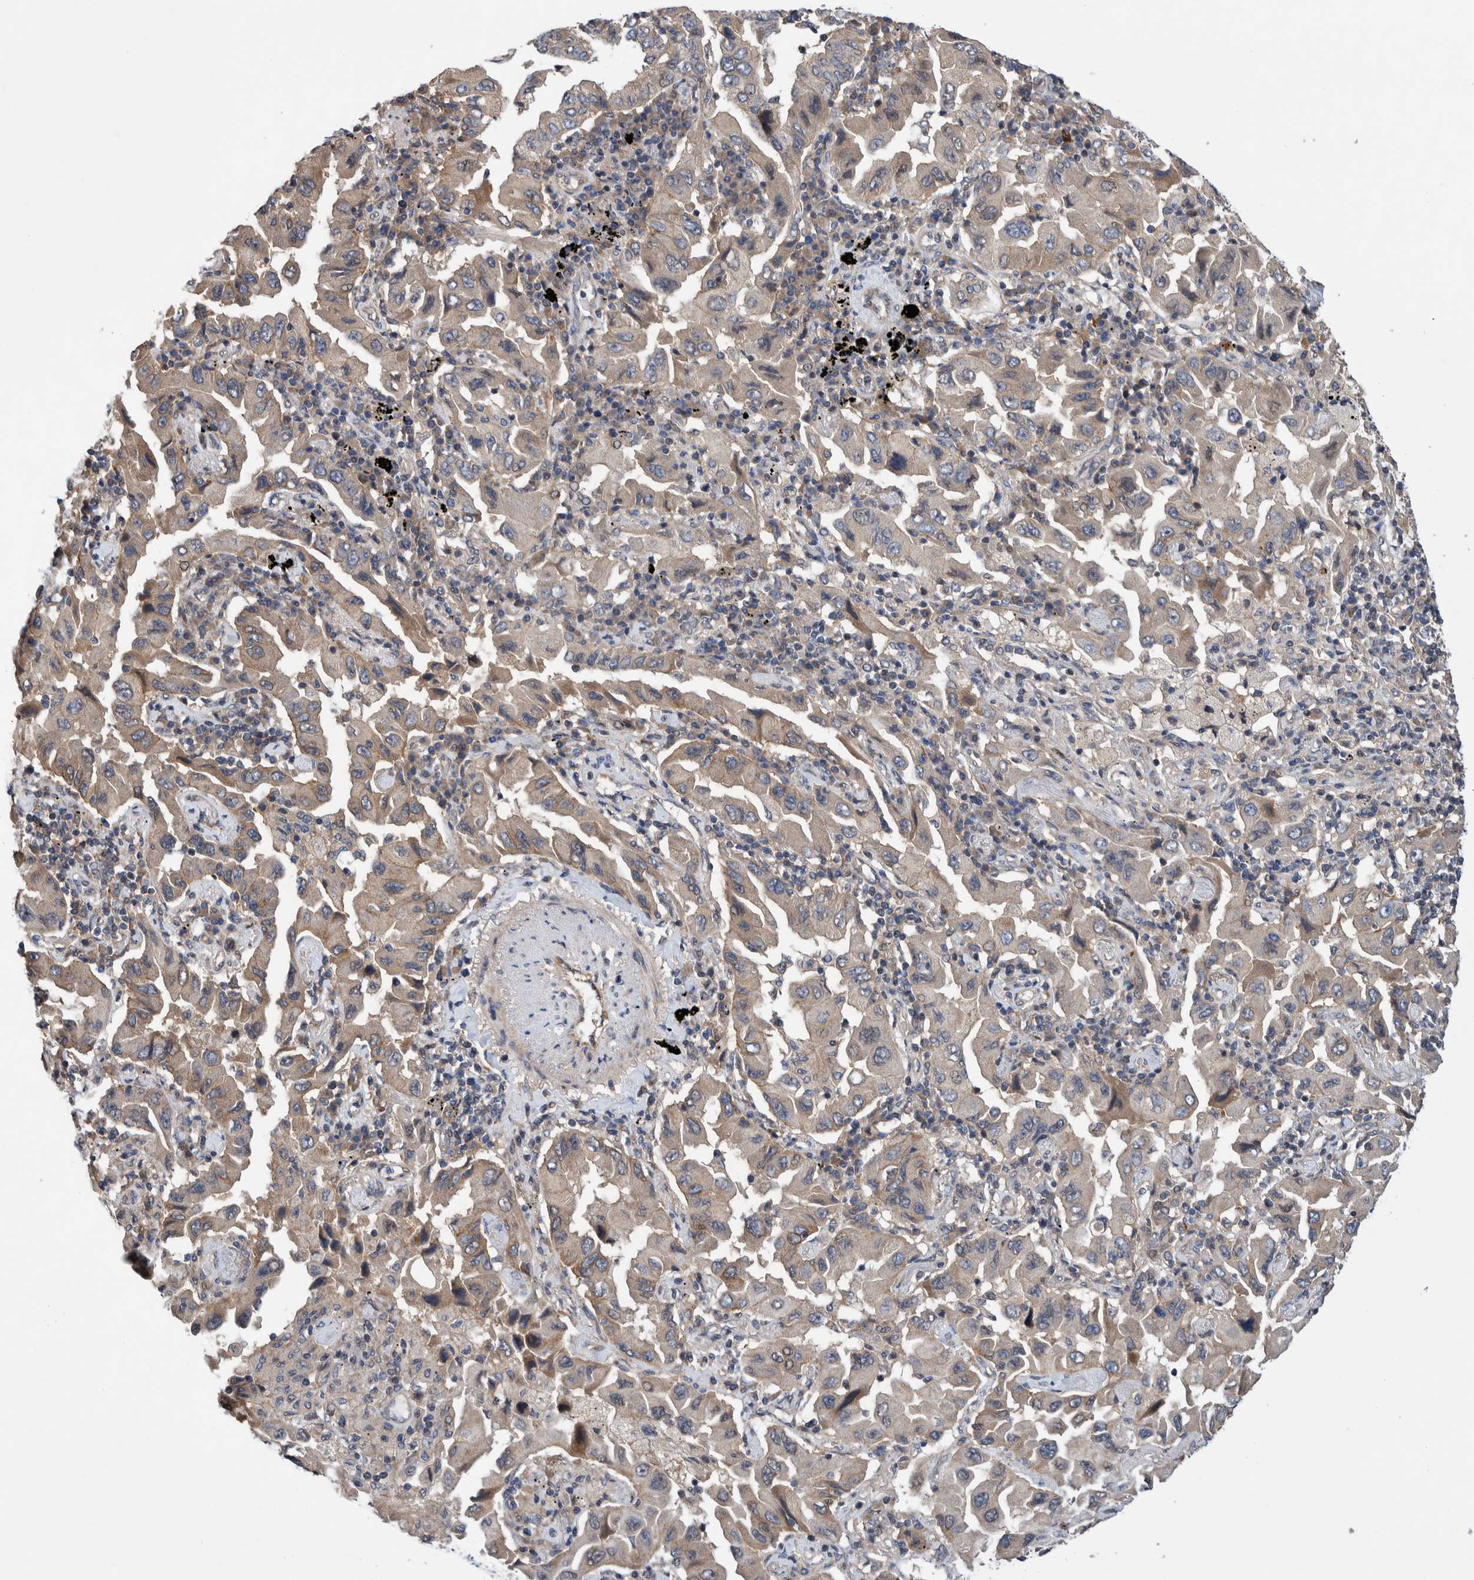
{"staining": {"intensity": "weak", "quantity": "25%-75%", "location": "cytoplasmic/membranous"}, "tissue": "lung cancer", "cell_type": "Tumor cells", "image_type": "cancer", "snomed": [{"axis": "morphology", "description": "Adenocarcinoma, NOS"}, {"axis": "topography", "description": "Lung"}], "caption": "Adenocarcinoma (lung) stained with a brown dye demonstrates weak cytoplasmic/membranous positive positivity in approximately 25%-75% of tumor cells.", "gene": "PIK3R6", "patient": {"sex": "female", "age": 65}}